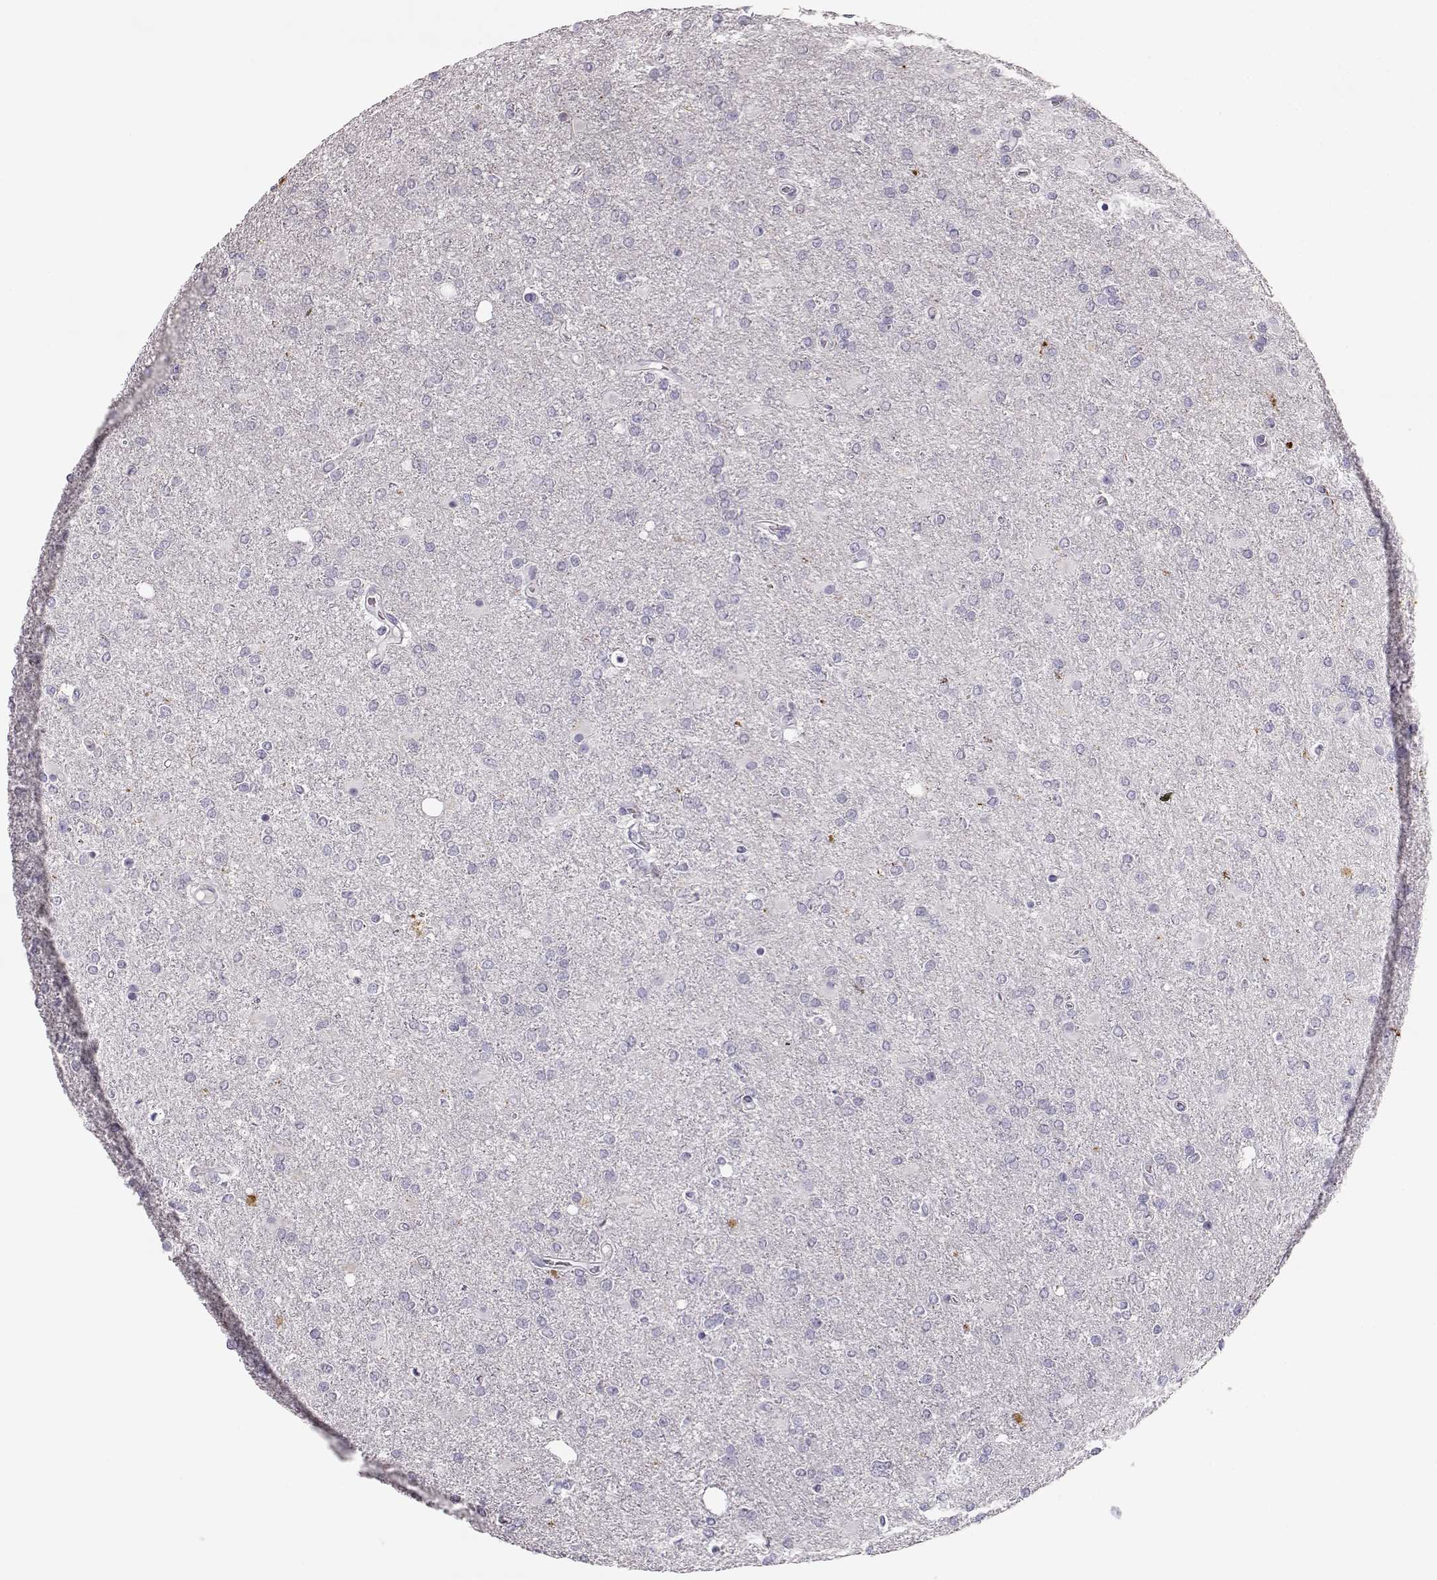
{"staining": {"intensity": "negative", "quantity": "none", "location": "none"}, "tissue": "glioma", "cell_type": "Tumor cells", "image_type": "cancer", "snomed": [{"axis": "morphology", "description": "Glioma, malignant, High grade"}, {"axis": "topography", "description": "Cerebral cortex"}], "caption": "Photomicrograph shows no significant protein expression in tumor cells of glioma. (DAB (3,3'-diaminobenzidine) IHC with hematoxylin counter stain).", "gene": "NPTXR", "patient": {"sex": "male", "age": 70}}